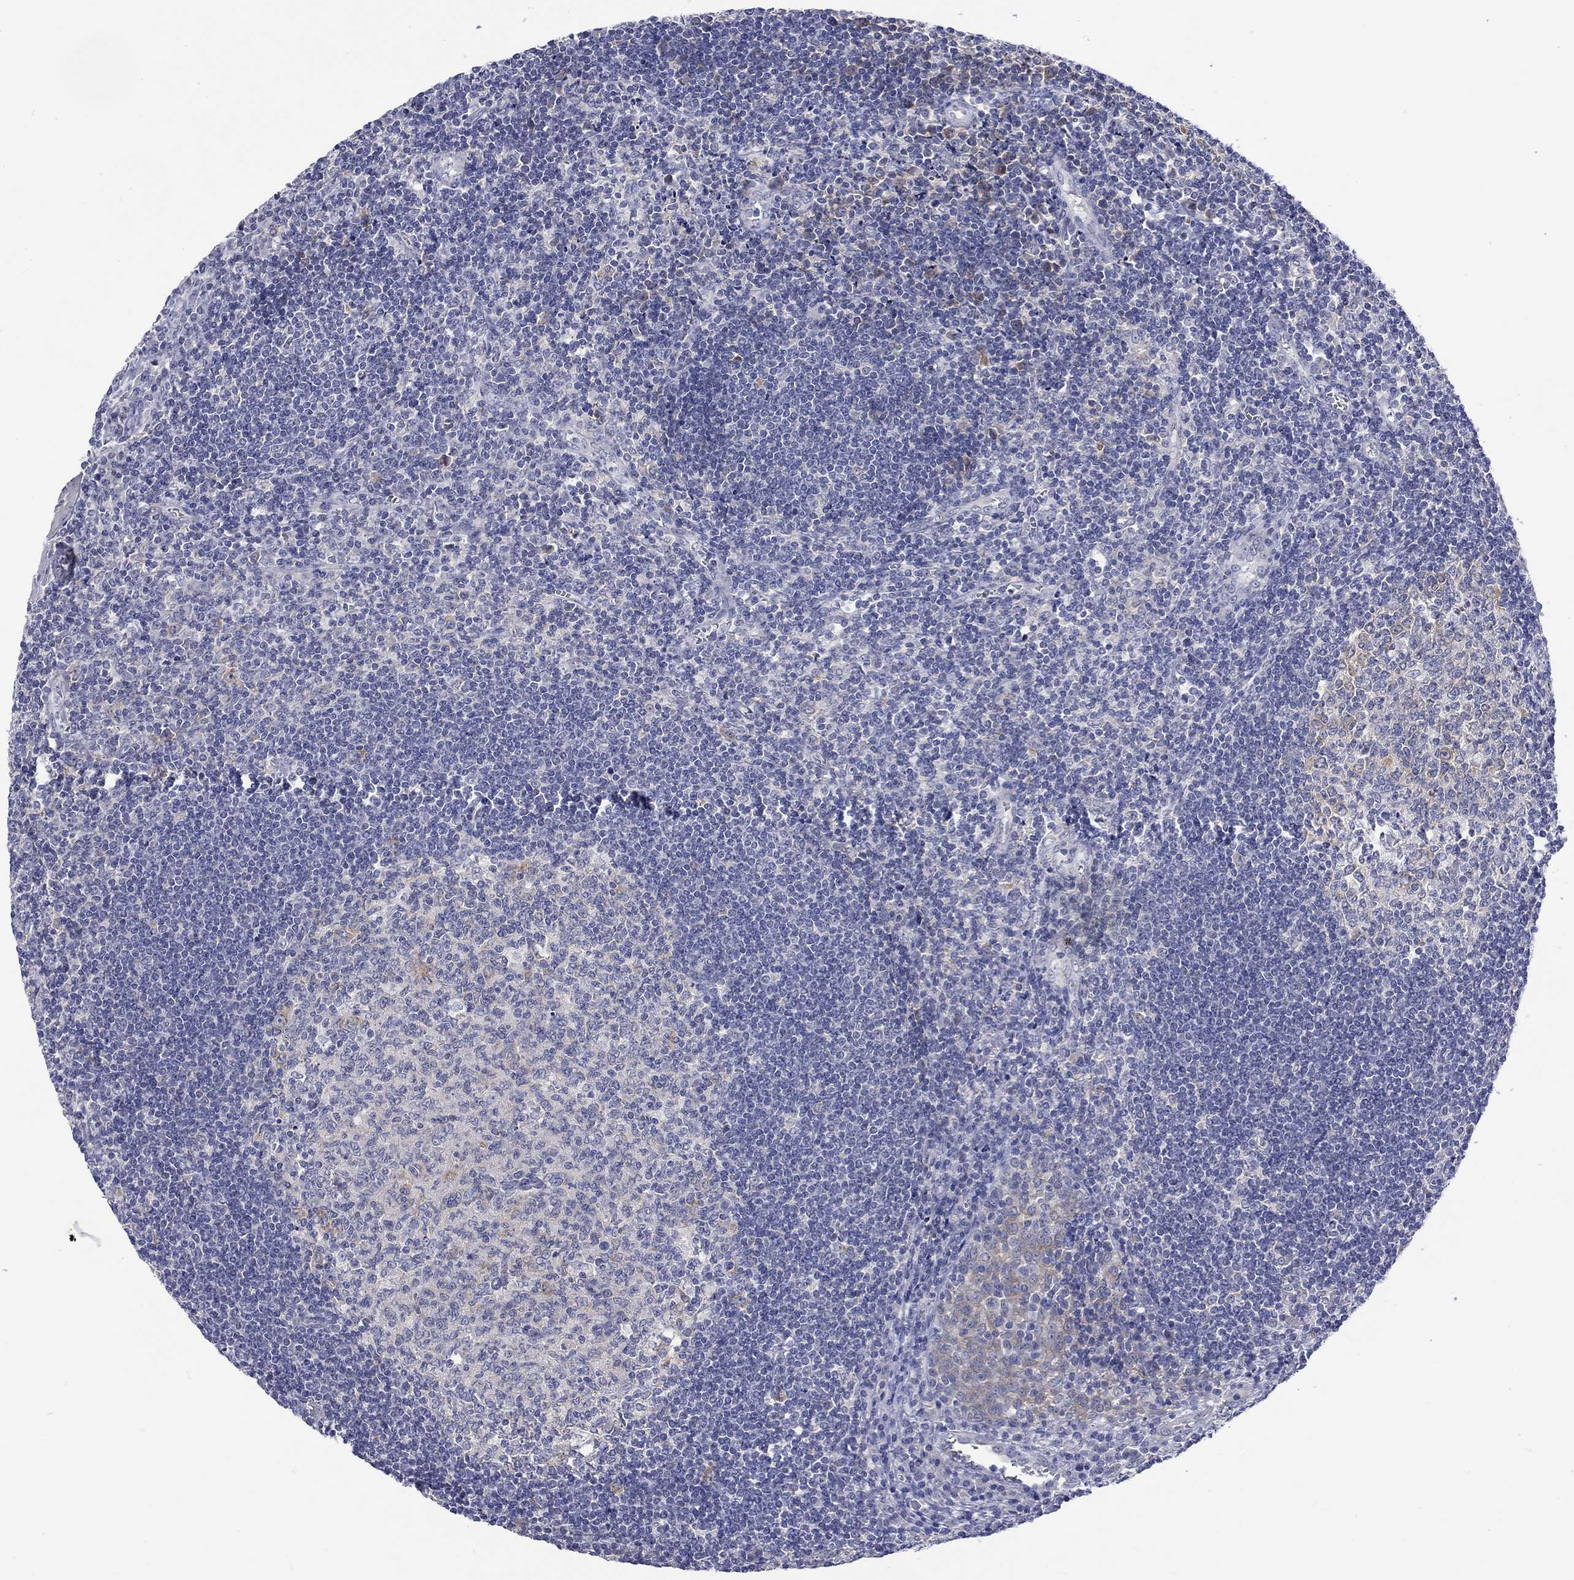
{"staining": {"intensity": "weak", "quantity": "<25%", "location": "cytoplasmic/membranous"}, "tissue": "tonsil", "cell_type": "Germinal center cells", "image_type": "normal", "snomed": [{"axis": "morphology", "description": "Normal tissue, NOS"}, {"axis": "topography", "description": "Tonsil"}], "caption": "An IHC image of unremarkable tonsil is shown. There is no staining in germinal center cells of tonsil.", "gene": "CERS1", "patient": {"sex": "male", "age": 33}}